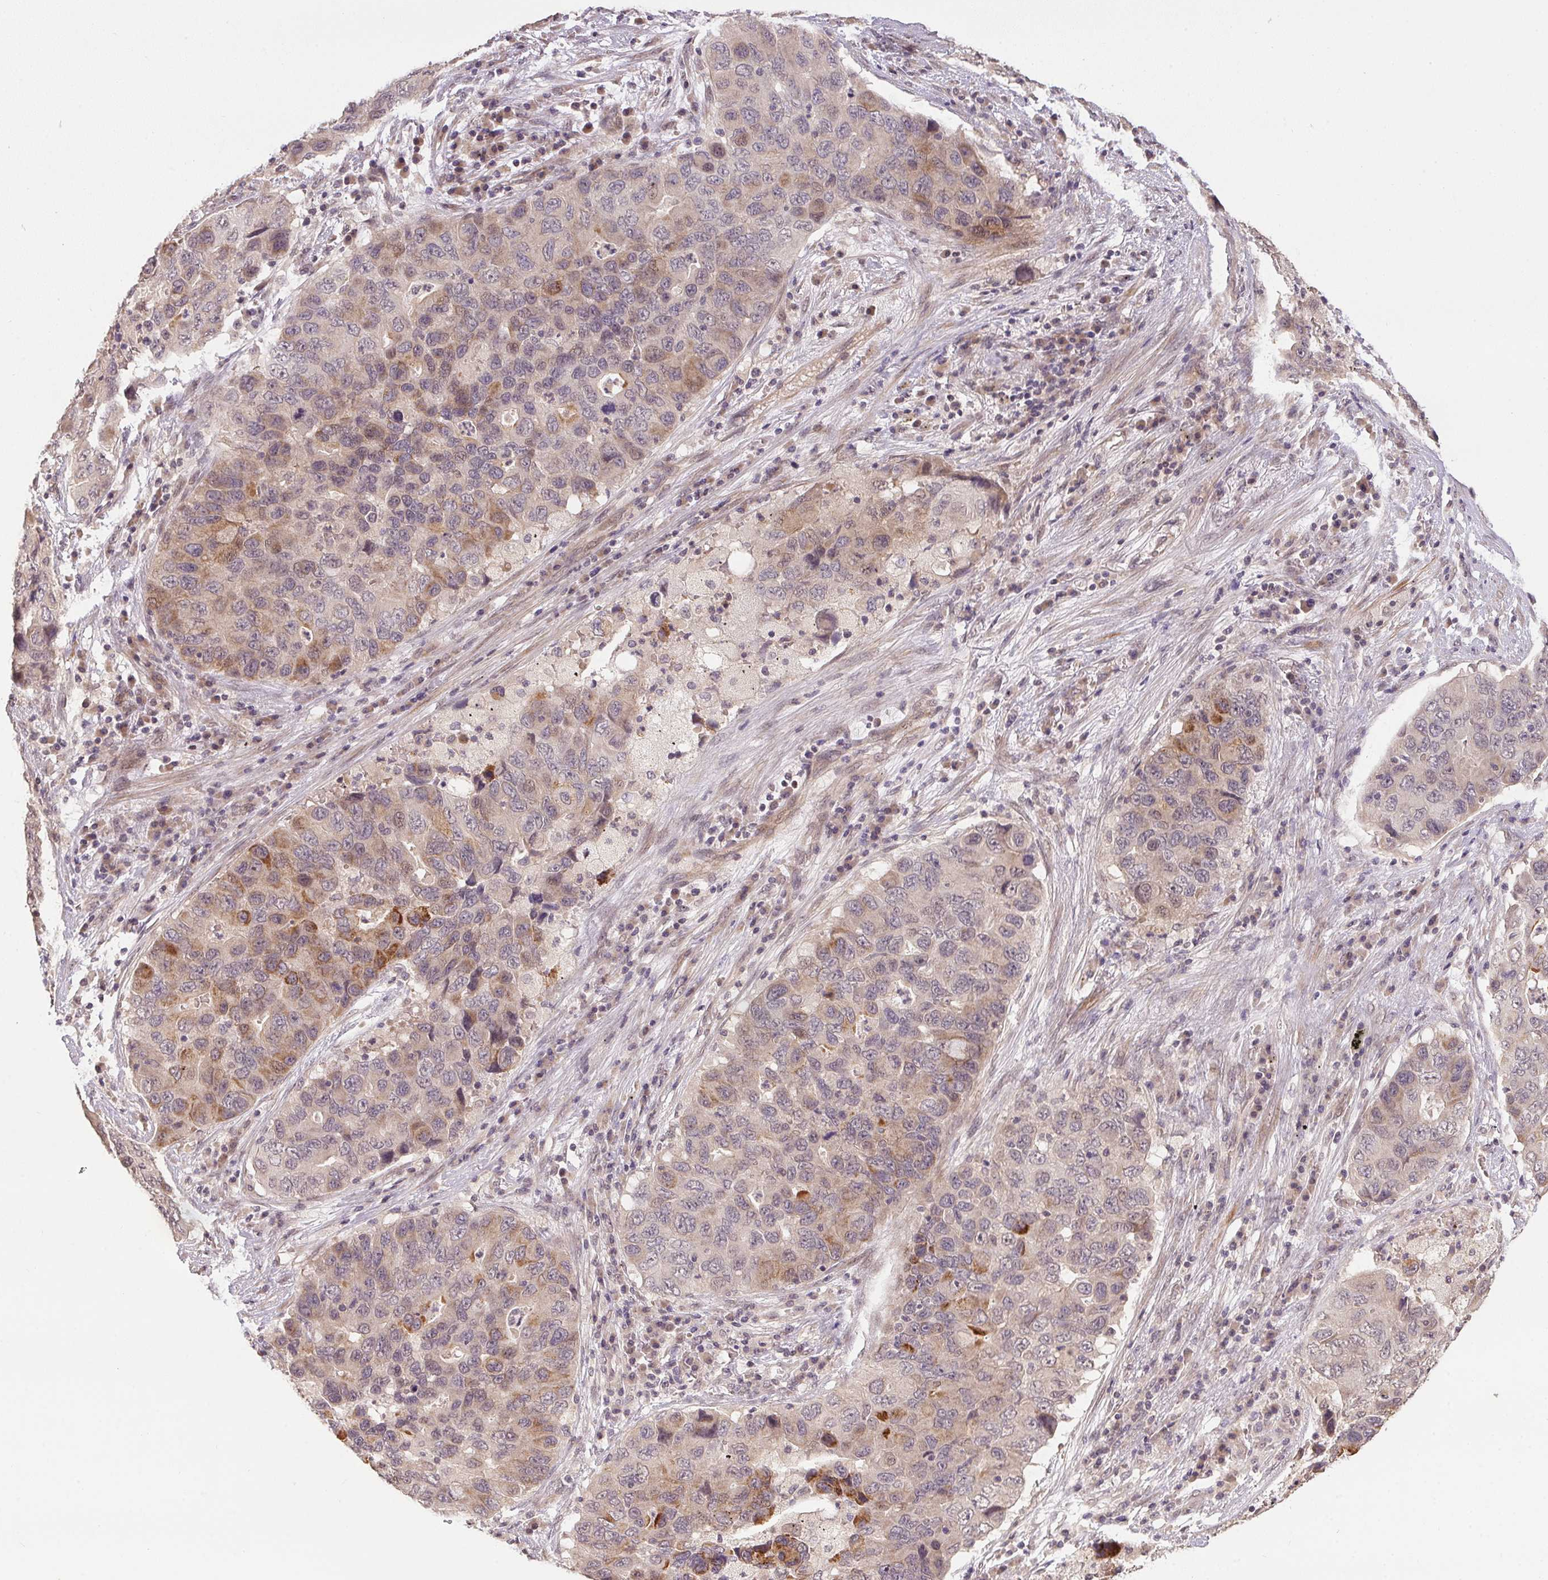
{"staining": {"intensity": "moderate", "quantity": "<25%", "location": "cytoplasmic/membranous,nuclear"}, "tissue": "lung cancer", "cell_type": "Tumor cells", "image_type": "cancer", "snomed": [{"axis": "morphology", "description": "Adenocarcinoma, NOS"}, {"axis": "morphology", "description": "Adenocarcinoma, metastatic, NOS"}, {"axis": "topography", "description": "Lymph node"}, {"axis": "topography", "description": "Lung"}], "caption": "Lung cancer was stained to show a protein in brown. There is low levels of moderate cytoplasmic/membranous and nuclear positivity in approximately <25% of tumor cells. The staining was performed using DAB (3,3'-diaminobenzidine), with brown indicating positive protein expression. Nuclei are stained blue with hematoxylin.", "gene": "PPP4R4", "patient": {"sex": "female", "age": 54}}